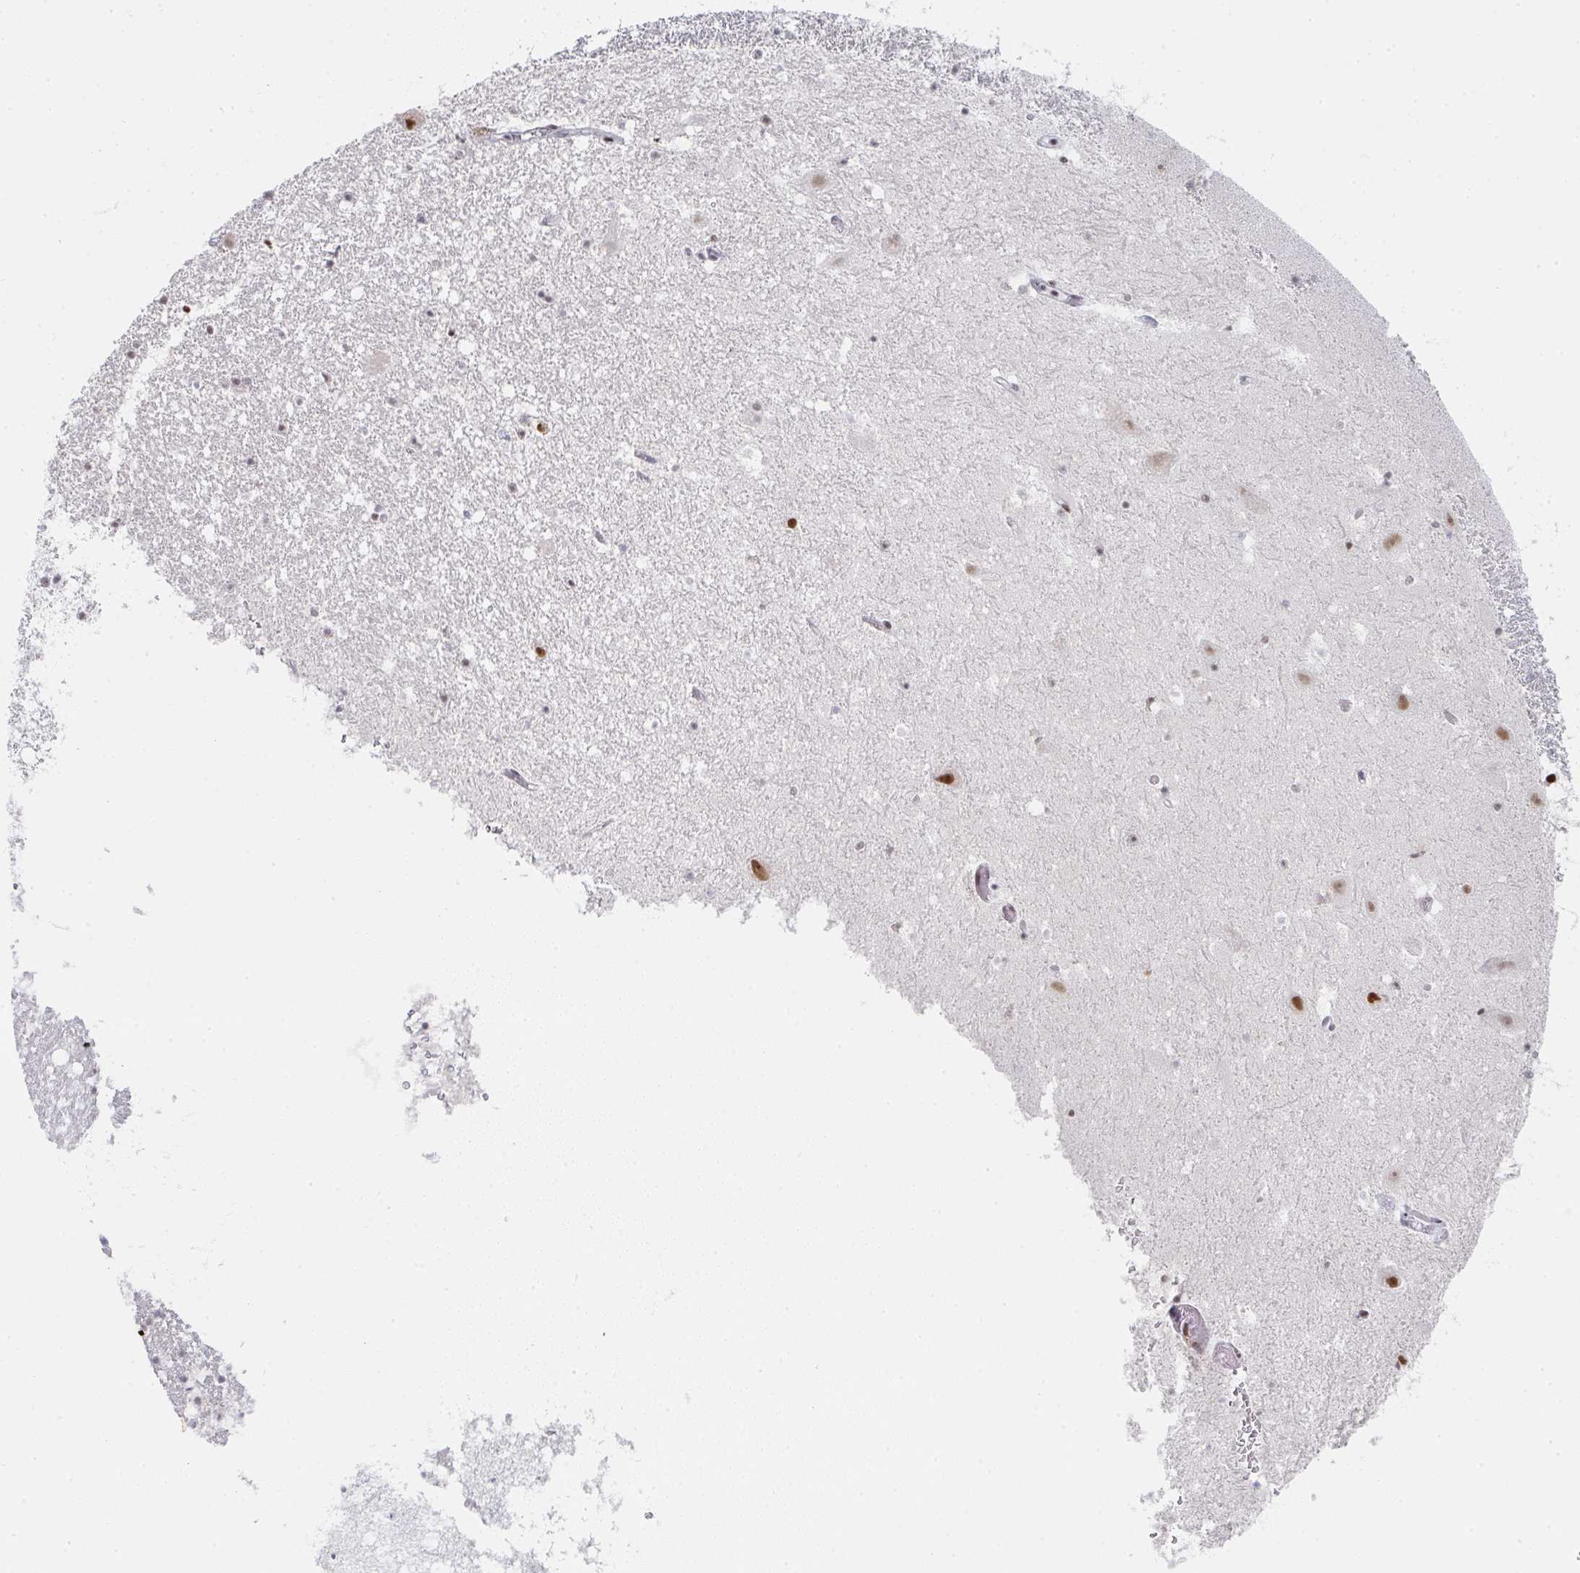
{"staining": {"intensity": "negative", "quantity": "none", "location": "none"}, "tissue": "hippocampus", "cell_type": "Glial cells", "image_type": "normal", "snomed": [{"axis": "morphology", "description": "Normal tissue, NOS"}, {"axis": "topography", "description": "Hippocampus"}], "caption": "The histopathology image reveals no staining of glial cells in normal hippocampus.", "gene": "POU2AF2", "patient": {"sex": "female", "age": 42}}